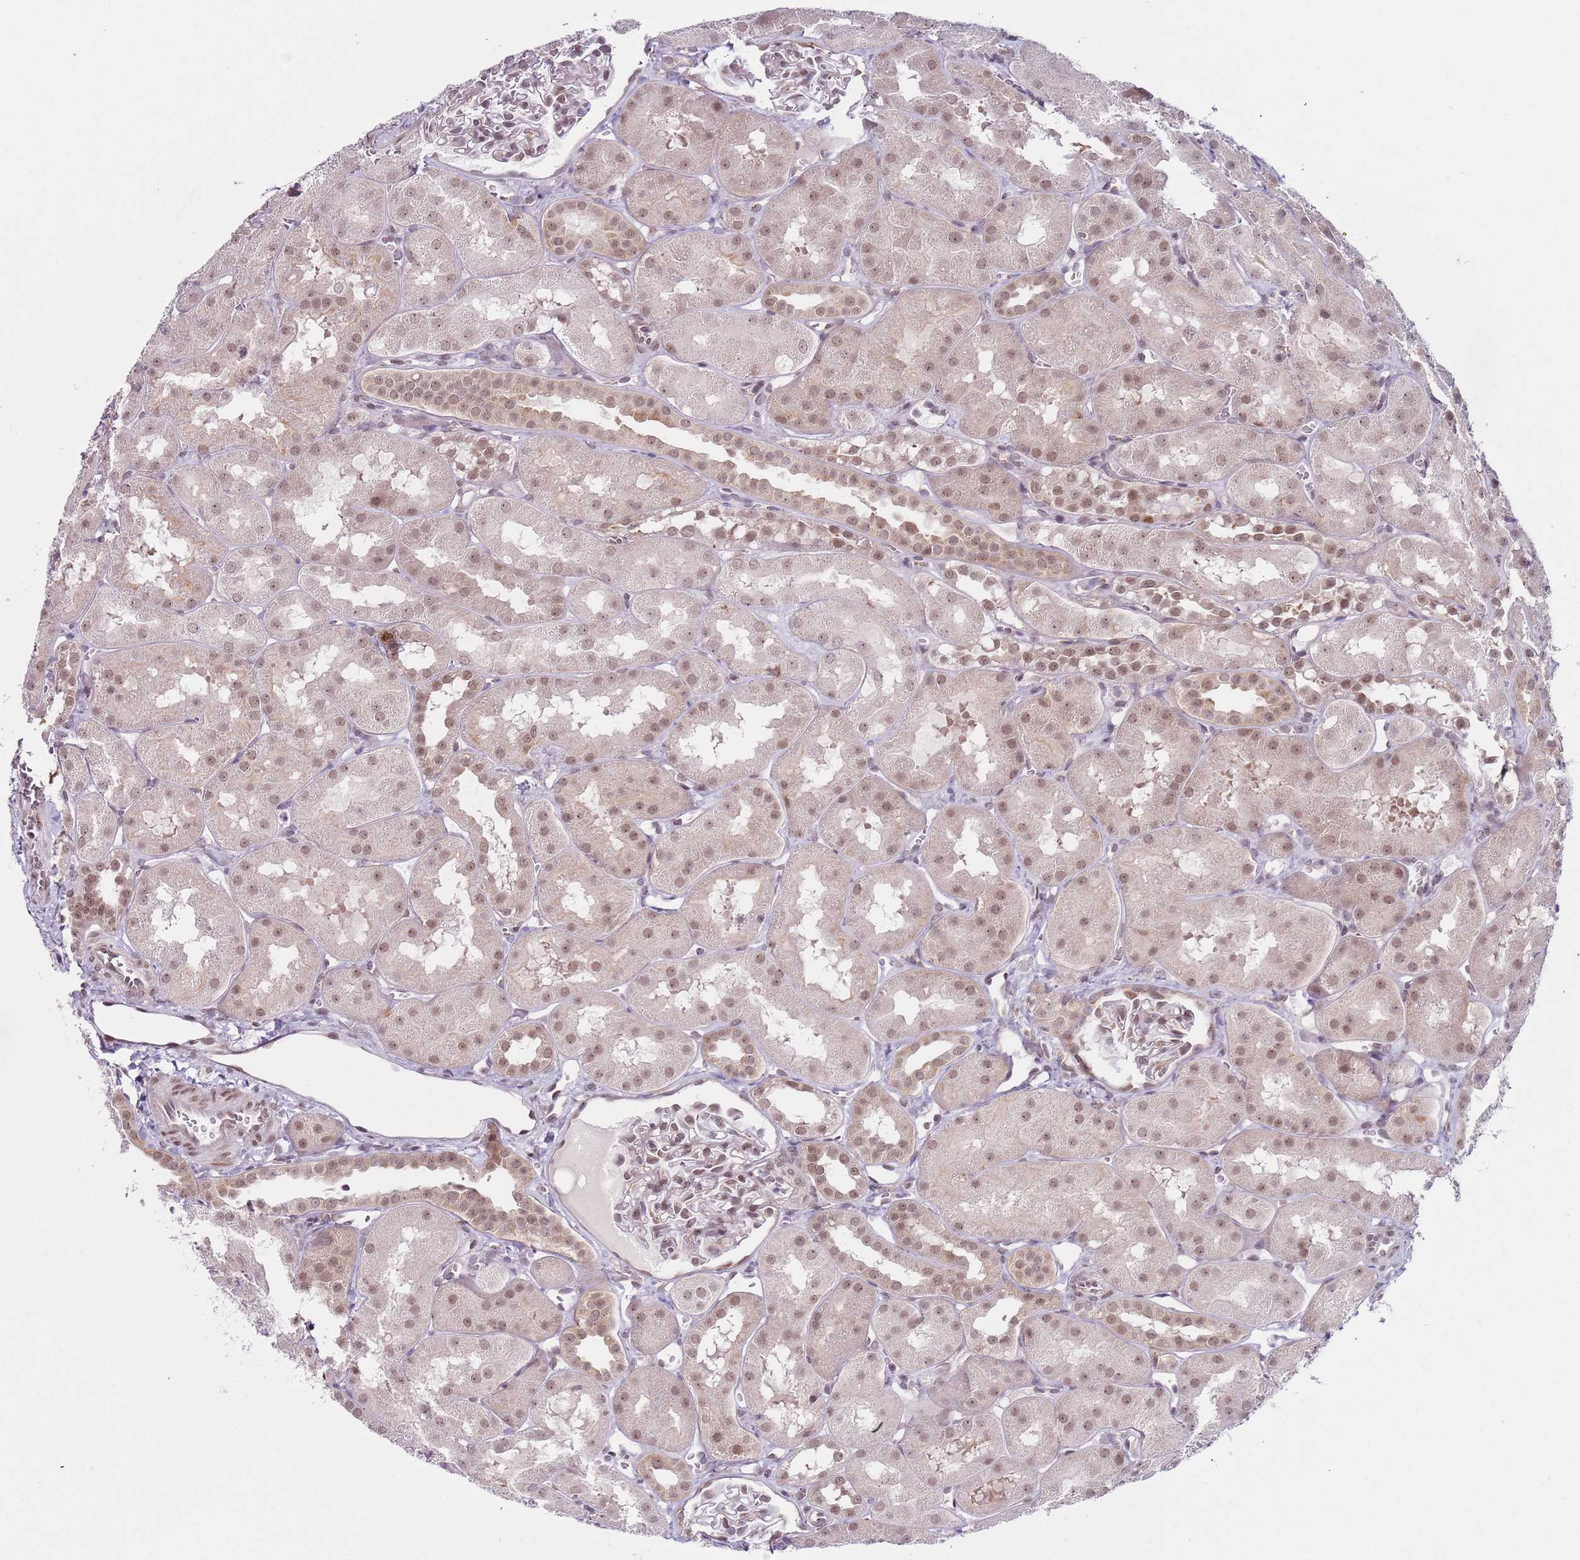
{"staining": {"intensity": "moderate", "quantity": "25%-75%", "location": "nuclear"}, "tissue": "kidney", "cell_type": "Cells in glomeruli", "image_type": "normal", "snomed": [{"axis": "morphology", "description": "Normal tissue, NOS"}, {"axis": "topography", "description": "Kidney"}, {"axis": "topography", "description": "Urinary bladder"}], "caption": "Moderate nuclear protein expression is seen in about 25%-75% of cells in glomeruli in kidney. The staining was performed using DAB (3,3'-diaminobenzidine), with brown indicating positive protein expression. Nuclei are stained blue with hematoxylin.", "gene": "SLC25A32", "patient": {"sex": "male", "age": 16}}